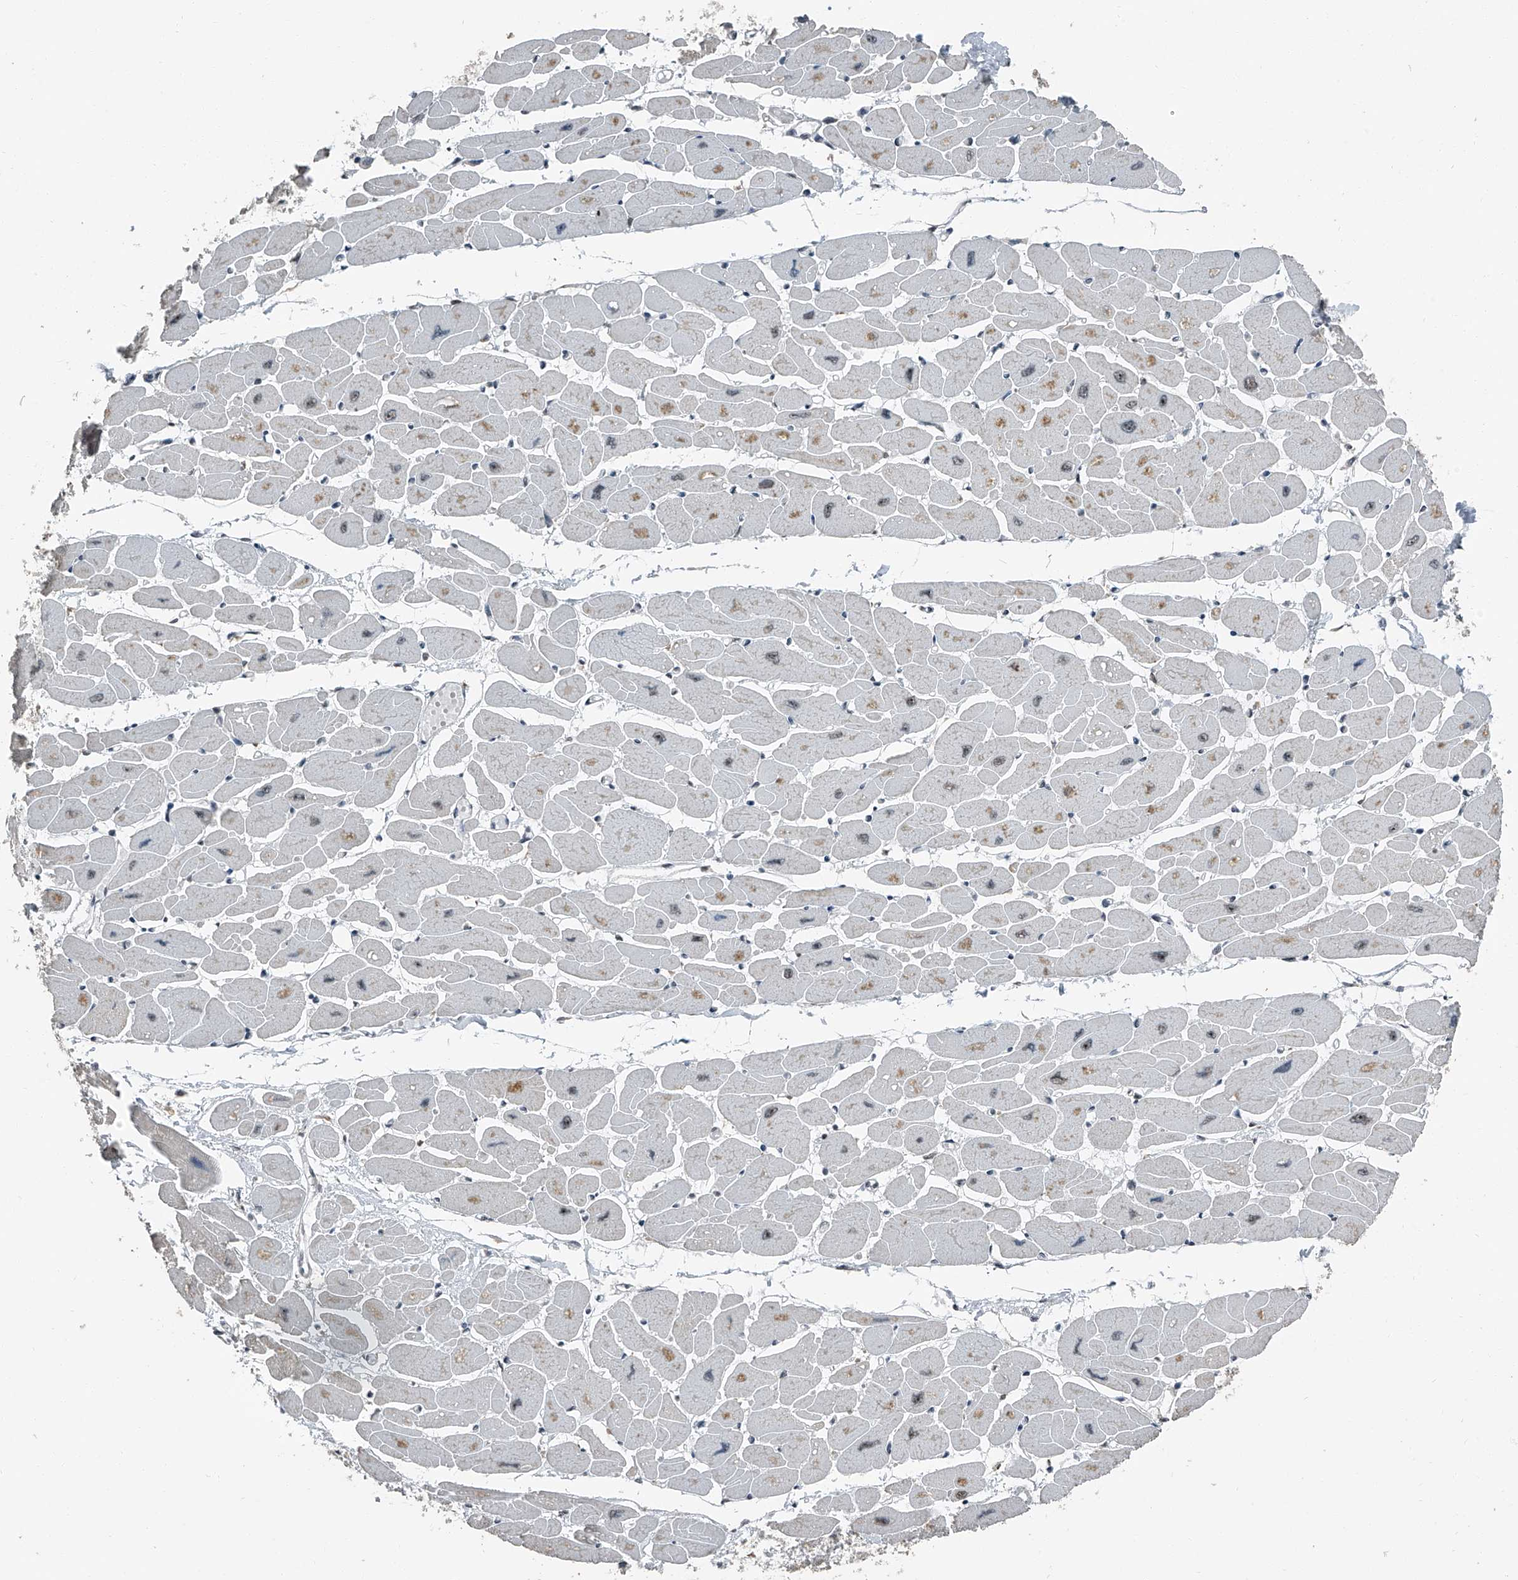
{"staining": {"intensity": "weak", "quantity": "25%-75%", "location": "nuclear"}, "tissue": "heart muscle", "cell_type": "Cardiomyocytes", "image_type": "normal", "snomed": [{"axis": "morphology", "description": "Normal tissue, NOS"}, {"axis": "topography", "description": "Heart"}], "caption": "Immunohistochemical staining of unremarkable heart muscle exhibits weak nuclear protein positivity in about 25%-75% of cardiomyocytes. Nuclei are stained in blue.", "gene": "TCOF1", "patient": {"sex": "female", "age": 54}}